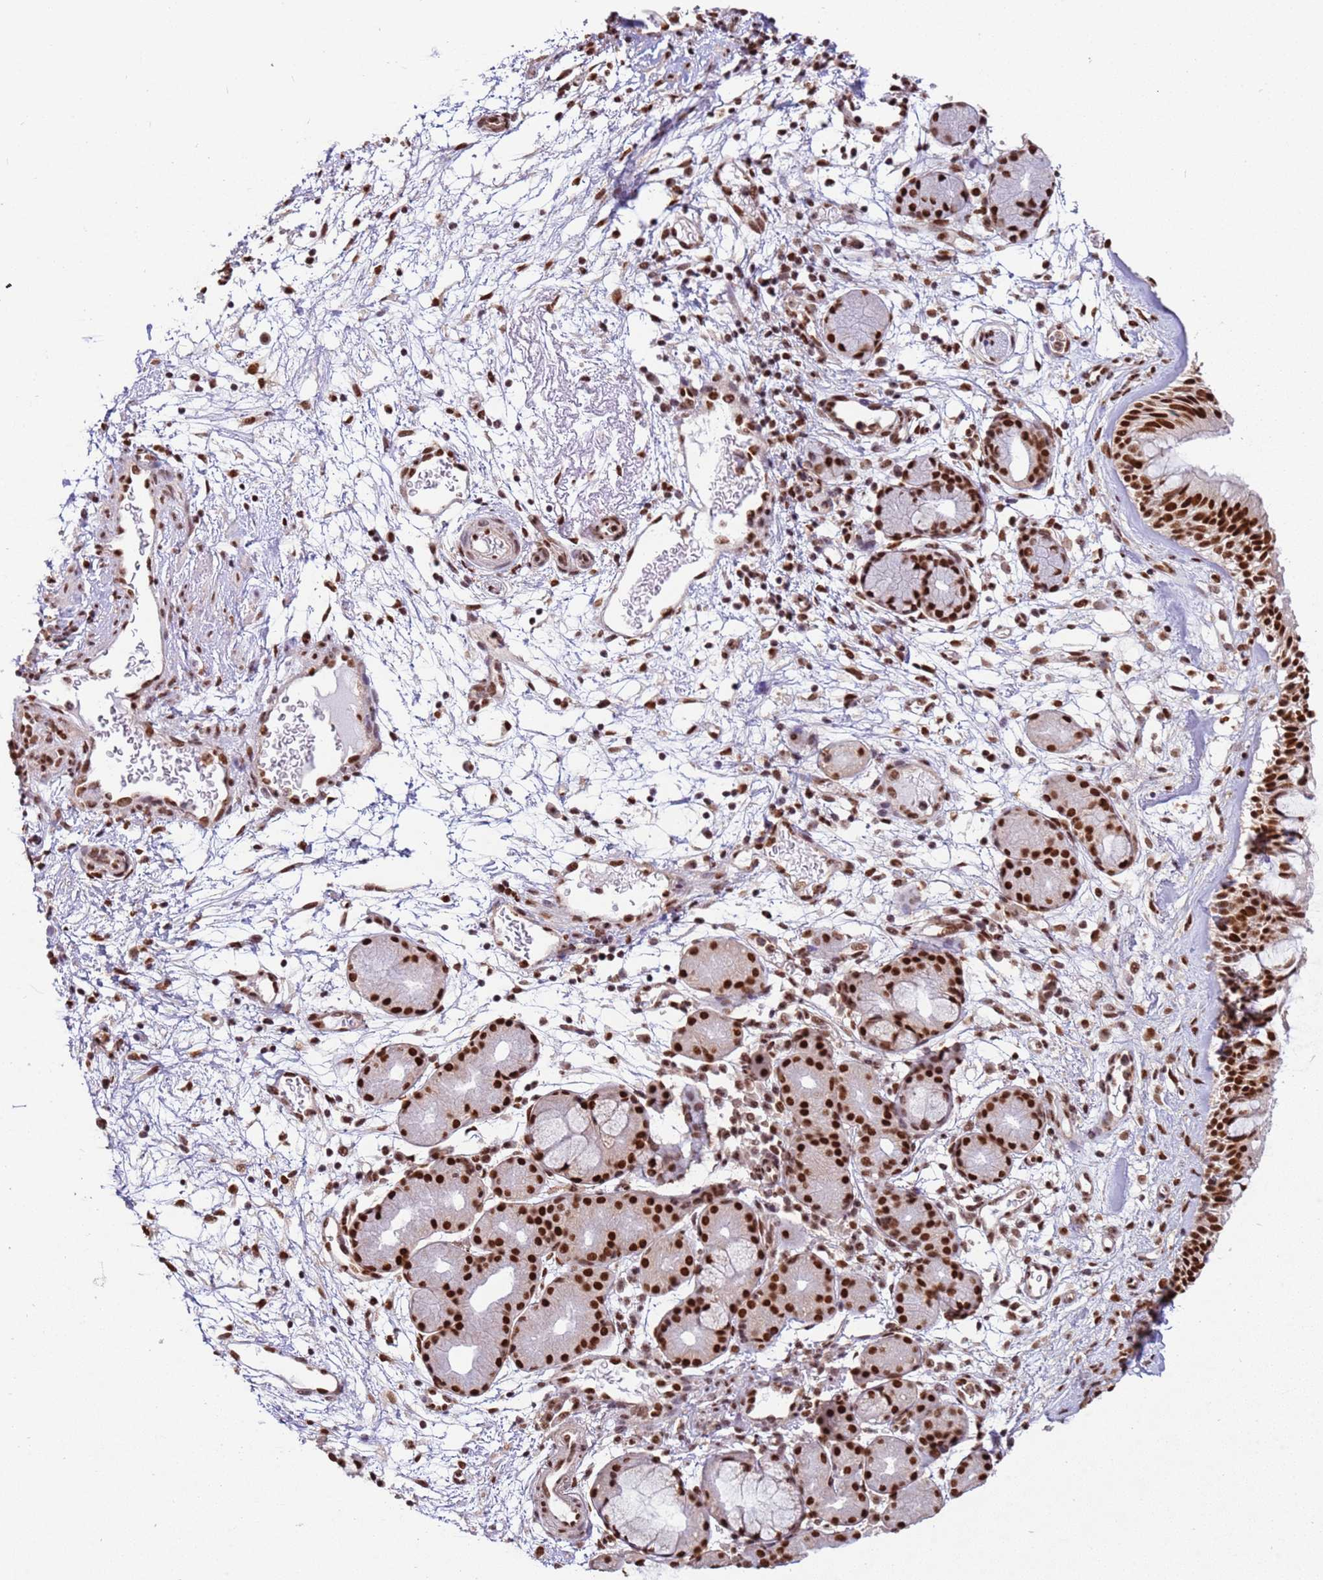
{"staining": {"intensity": "strong", "quantity": ">75%", "location": "nuclear"}, "tissue": "nasopharynx", "cell_type": "Respiratory epithelial cells", "image_type": "normal", "snomed": [{"axis": "morphology", "description": "Normal tissue, NOS"}, {"axis": "topography", "description": "Nasopharynx"}], "caption": "DAB (3,3'-diaminobenzidine) immunohistochemical staining of benign nasopharynx exhibits strong nuclear protein staining in about >75% of respiratory epithelial cells.", "gene": "ESF1", "patient": {"sex": "female", "age": 81}}